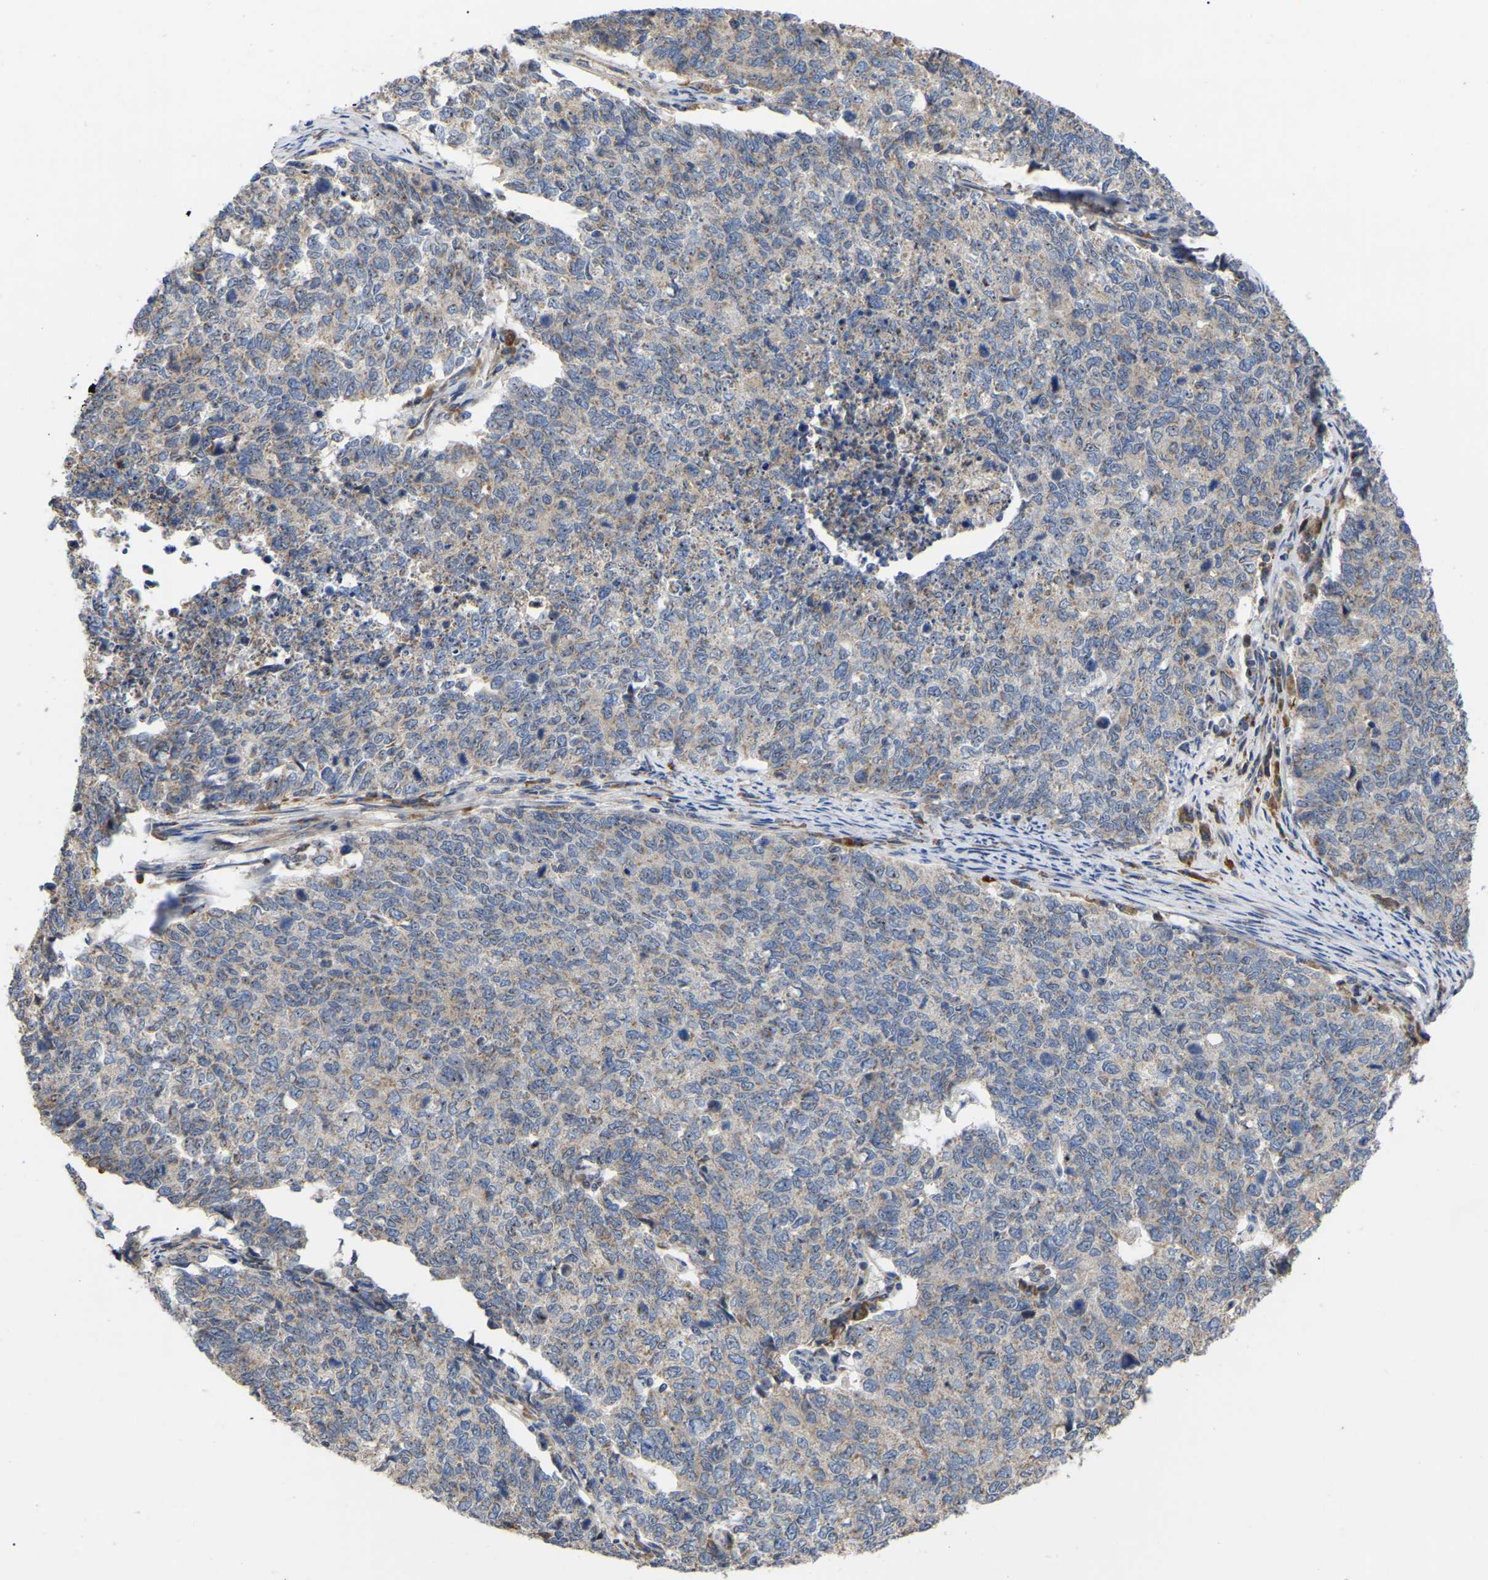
{"staining": {"intensity": "weak", "quantity": ">75%", "location": "cytoplasmic/membranous"}, "tissue": "cervical cancer", "cell_type": "Tumor cells", "image_type": "cancer", "snomed": [{"axis": "morphology", "description": "Squamous cell carcinoma, NOS"}, {"axis": "topography", "description": "Cervix"}], "caption": "Immunohistochemistry (IHC) photomicrograph of human cervical squamous cell carcinoma stained for a protein (brown), which exhibits low levels of weak cytoplasmic/membranous expression in approximately >75% of tumor cells.", "gene": "NOP53", "patient": {"sex": "female", "age": 63}}